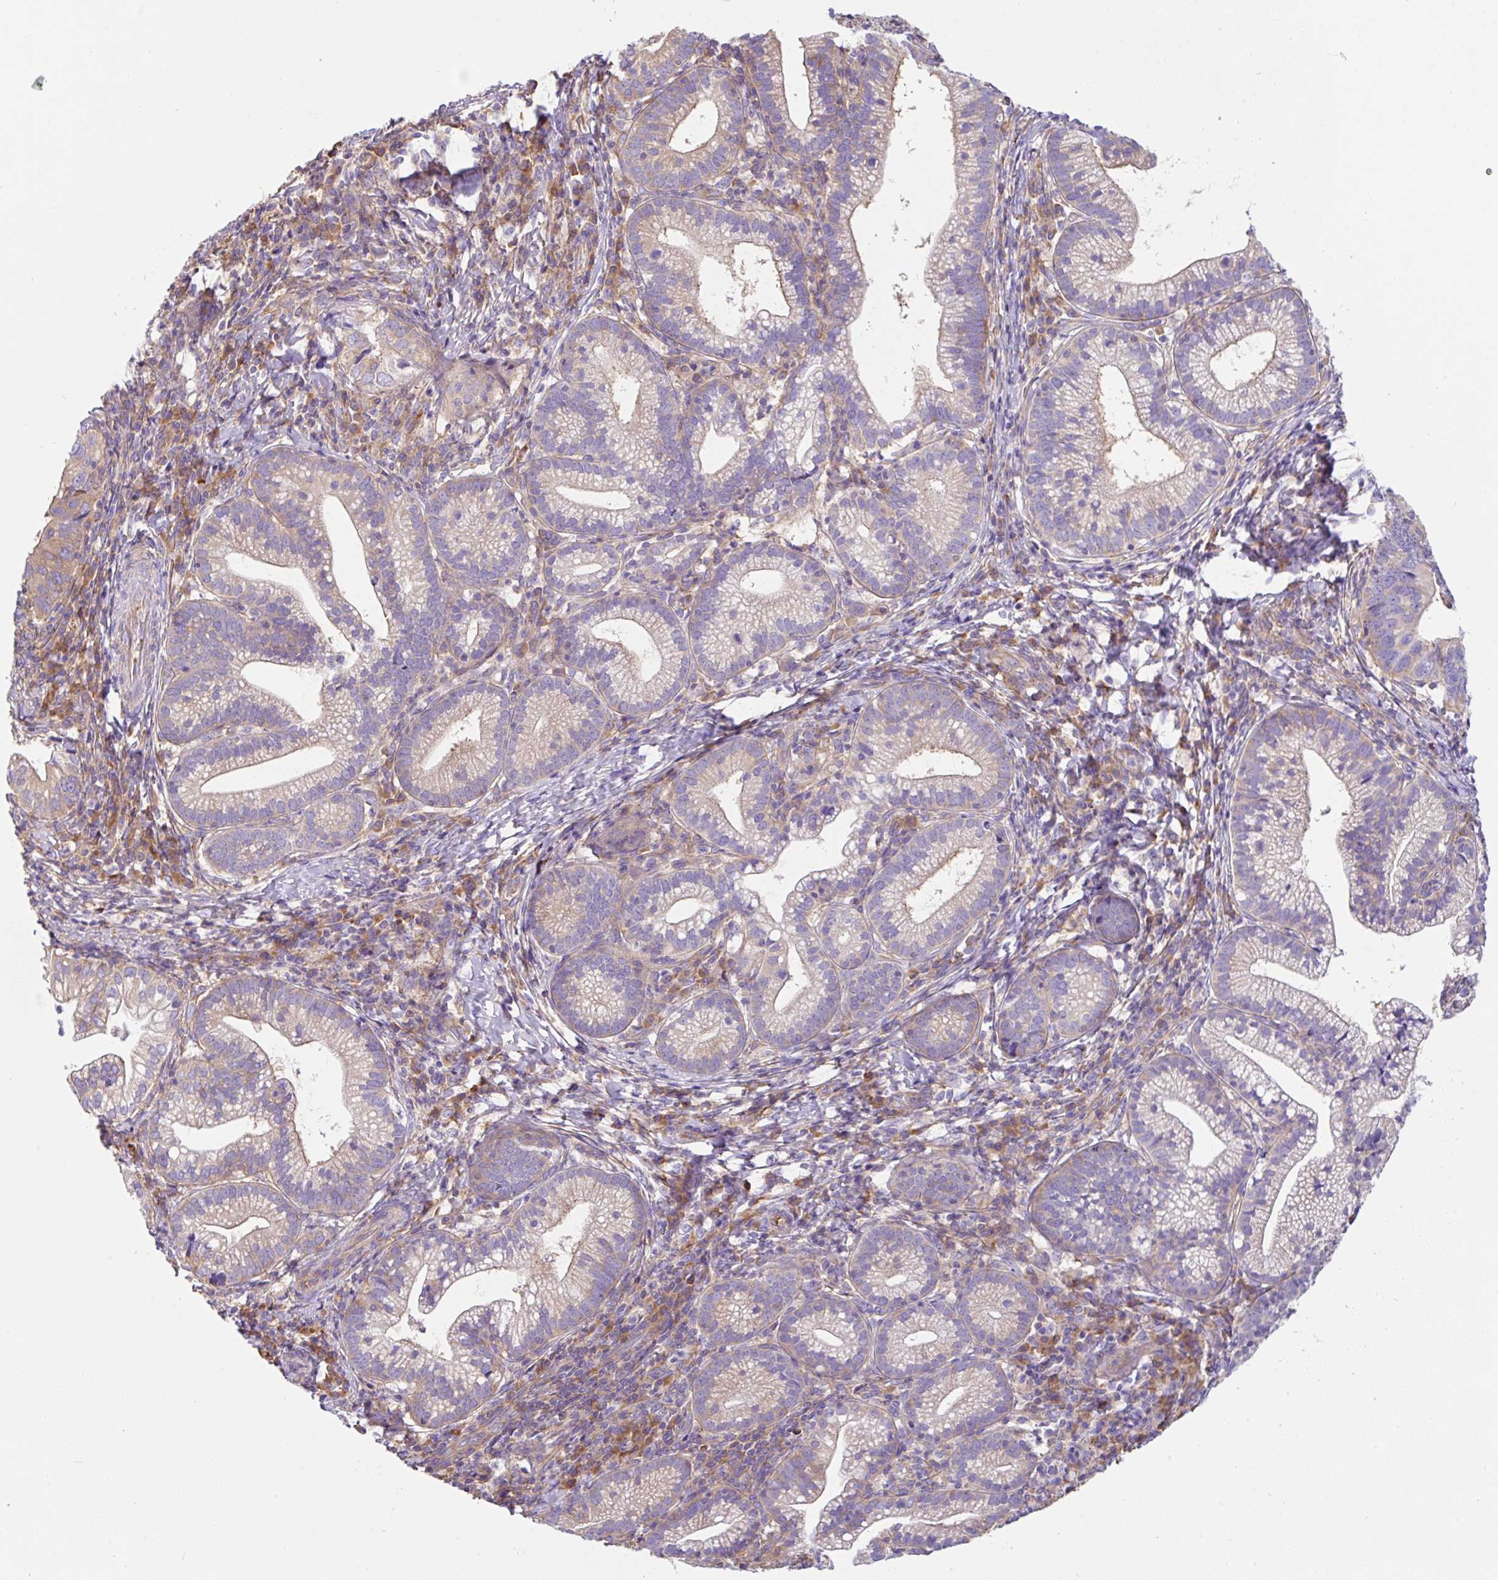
{"staining": {"intensity": "weak", "quantity": "<25%", "location": "cytoplasmic/membranous"}, "tissue": "cervical cancer", "cell_type": "Tumor cells", "image_type": "cancer", "snomed": [{"axis": "morphology", "description": "Normal tissue, NOS"}, {"axis": "morphology", "description": "Adenocarcinoma, NOS"}, {"axis": "topography", "description": "Cervix"}], "caption": "The image exhibits no significant positivity in tumor cells of cervical cancer.", "gene": "GFPT2", "patient": {"sex": "female", "age": 44}}